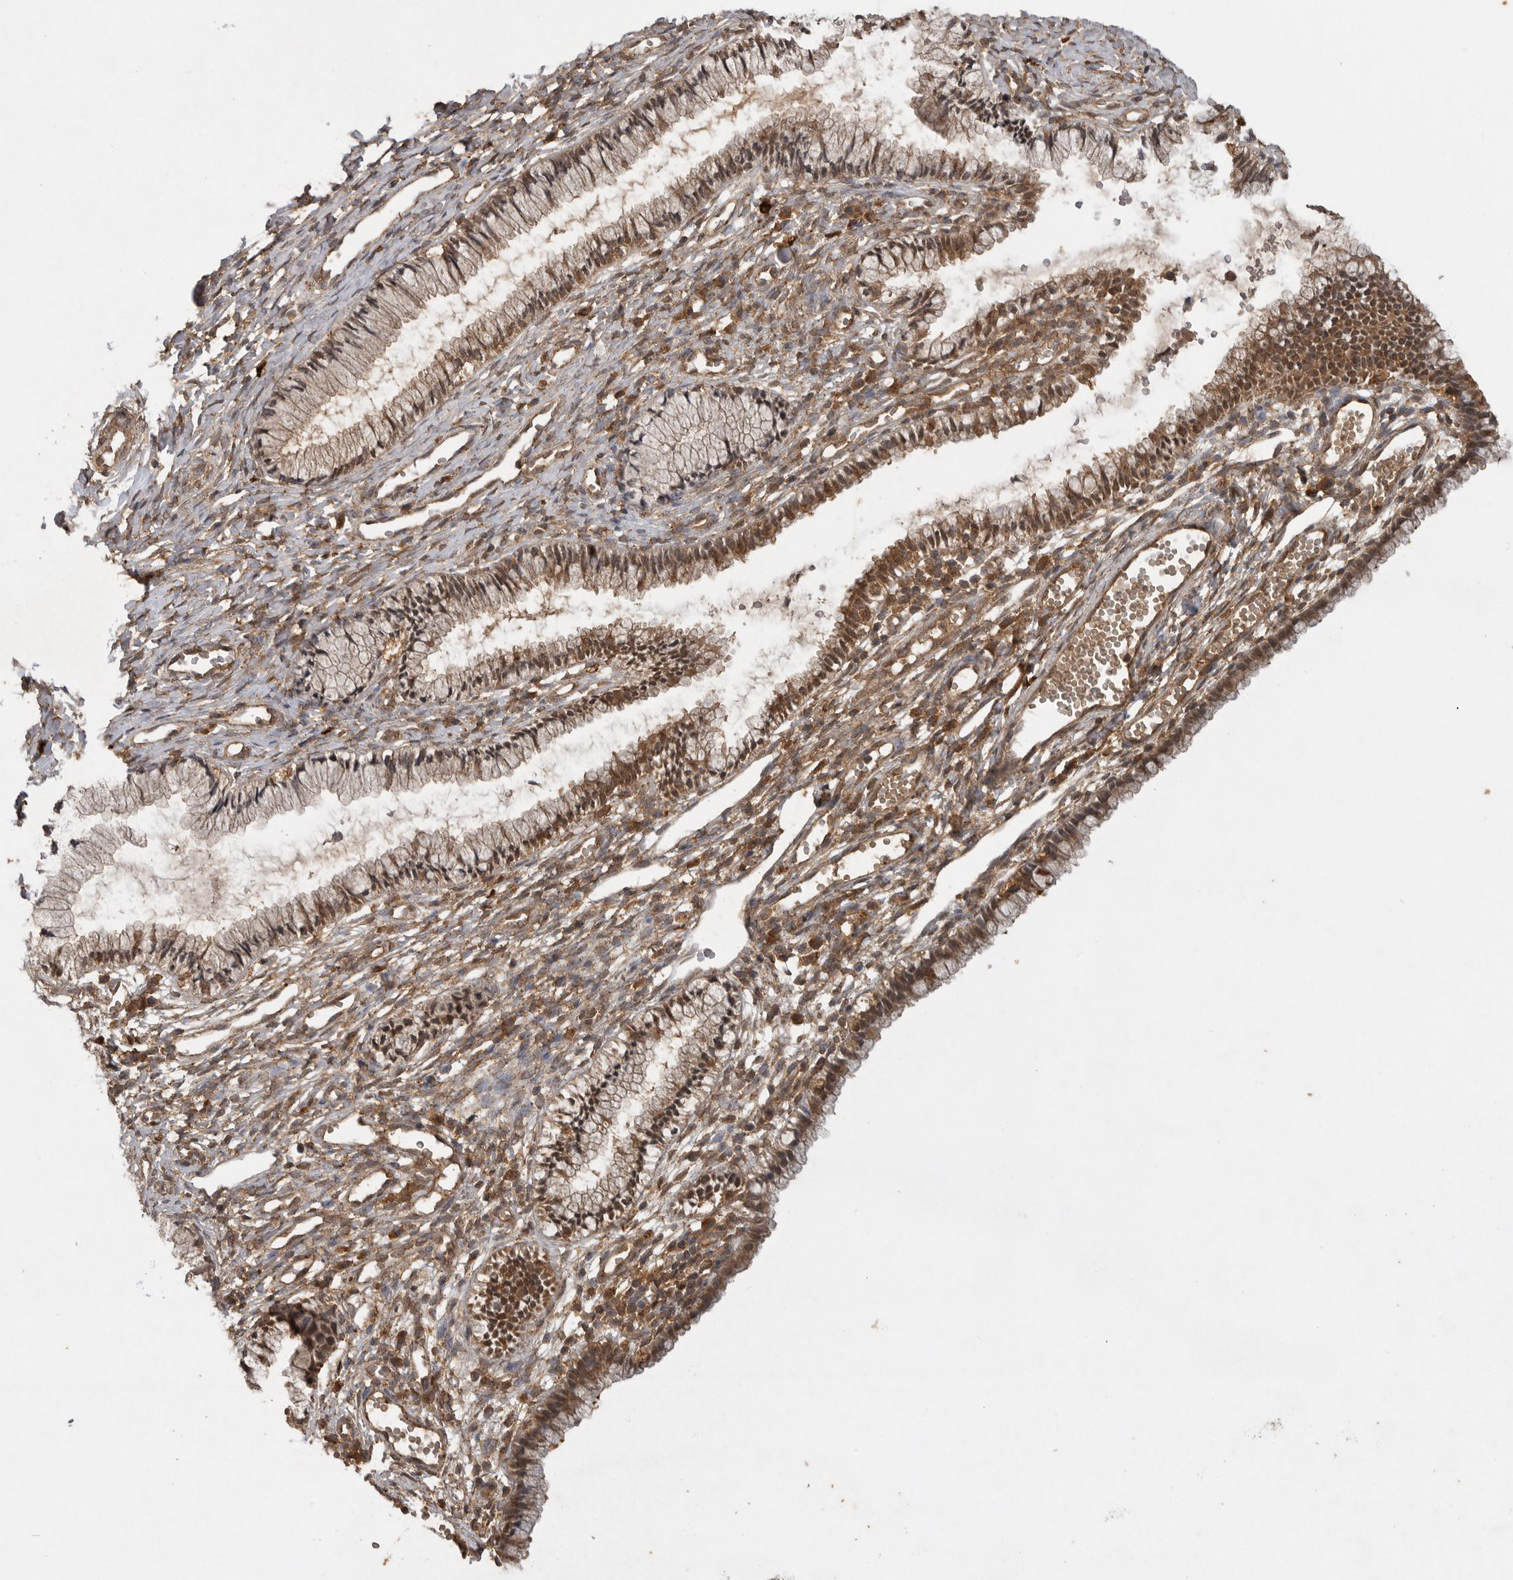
{"staining": {"intensity": "moderate", "quantity": ">75%", "location": "cytoplasmic/membranous,nuclear"}, "tissue": "cervix", "cell_type": "Glandular cells", "image_type": "normal", "snomed": [{"axis": "morphology", "description": "Normal tissue, NOS"}, {"axis": "topography", "description": "Cervix"}], "caption": "The image reveals staining of benign cervix, revealing moderate cytoplasmic/membranous,nuclear protein staining (brown color) within glandular cells. (Brightfield microscopy of DAB IHC at high magnification).", "gene": "ICOSLG", "patient": {"sex": "female", "age": 27}}